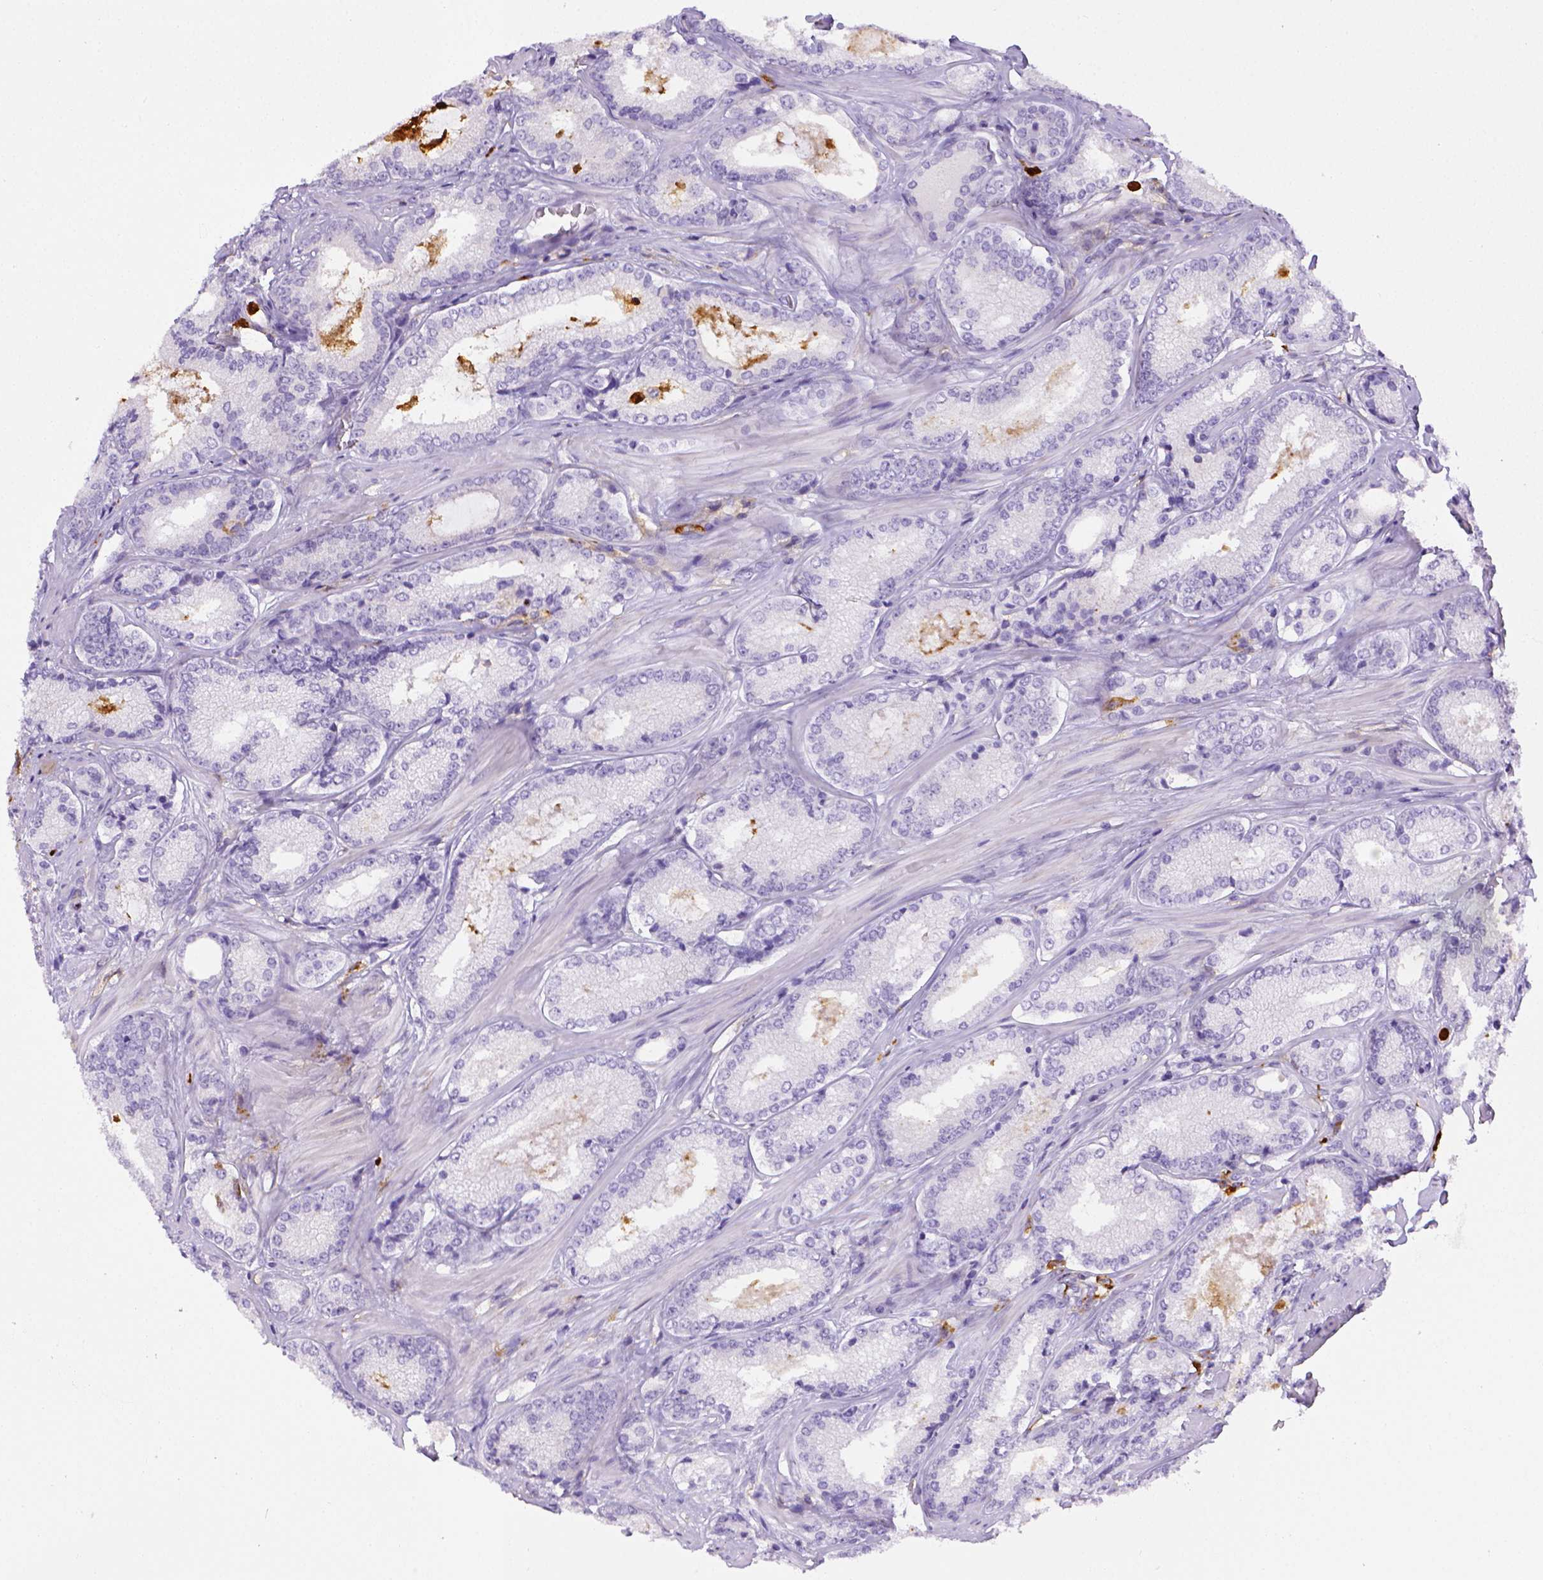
{"staining": {"intensity": "negative", "quantity": "none", "location": "none"}, "tissue": "prostate cancer", "cell_type": "Tumor cells", "image_type": "cancer", "snomed": [{"axis": "morphology", "description": "Adenocarcinoma, Low grade"}, {"axis": "topography", "description": "Prostate"}], "caption": "Low-grade adenocarcinoma (prostate) was stained to show a protein in brown. There is no significant staining in tumor cells. (DAB (3,3'-diaminobenzidine) immunohistochemistry (IHC), high magnification).", "gene": "ITGAM", "patient": {"sex": "male", "age": 56}}